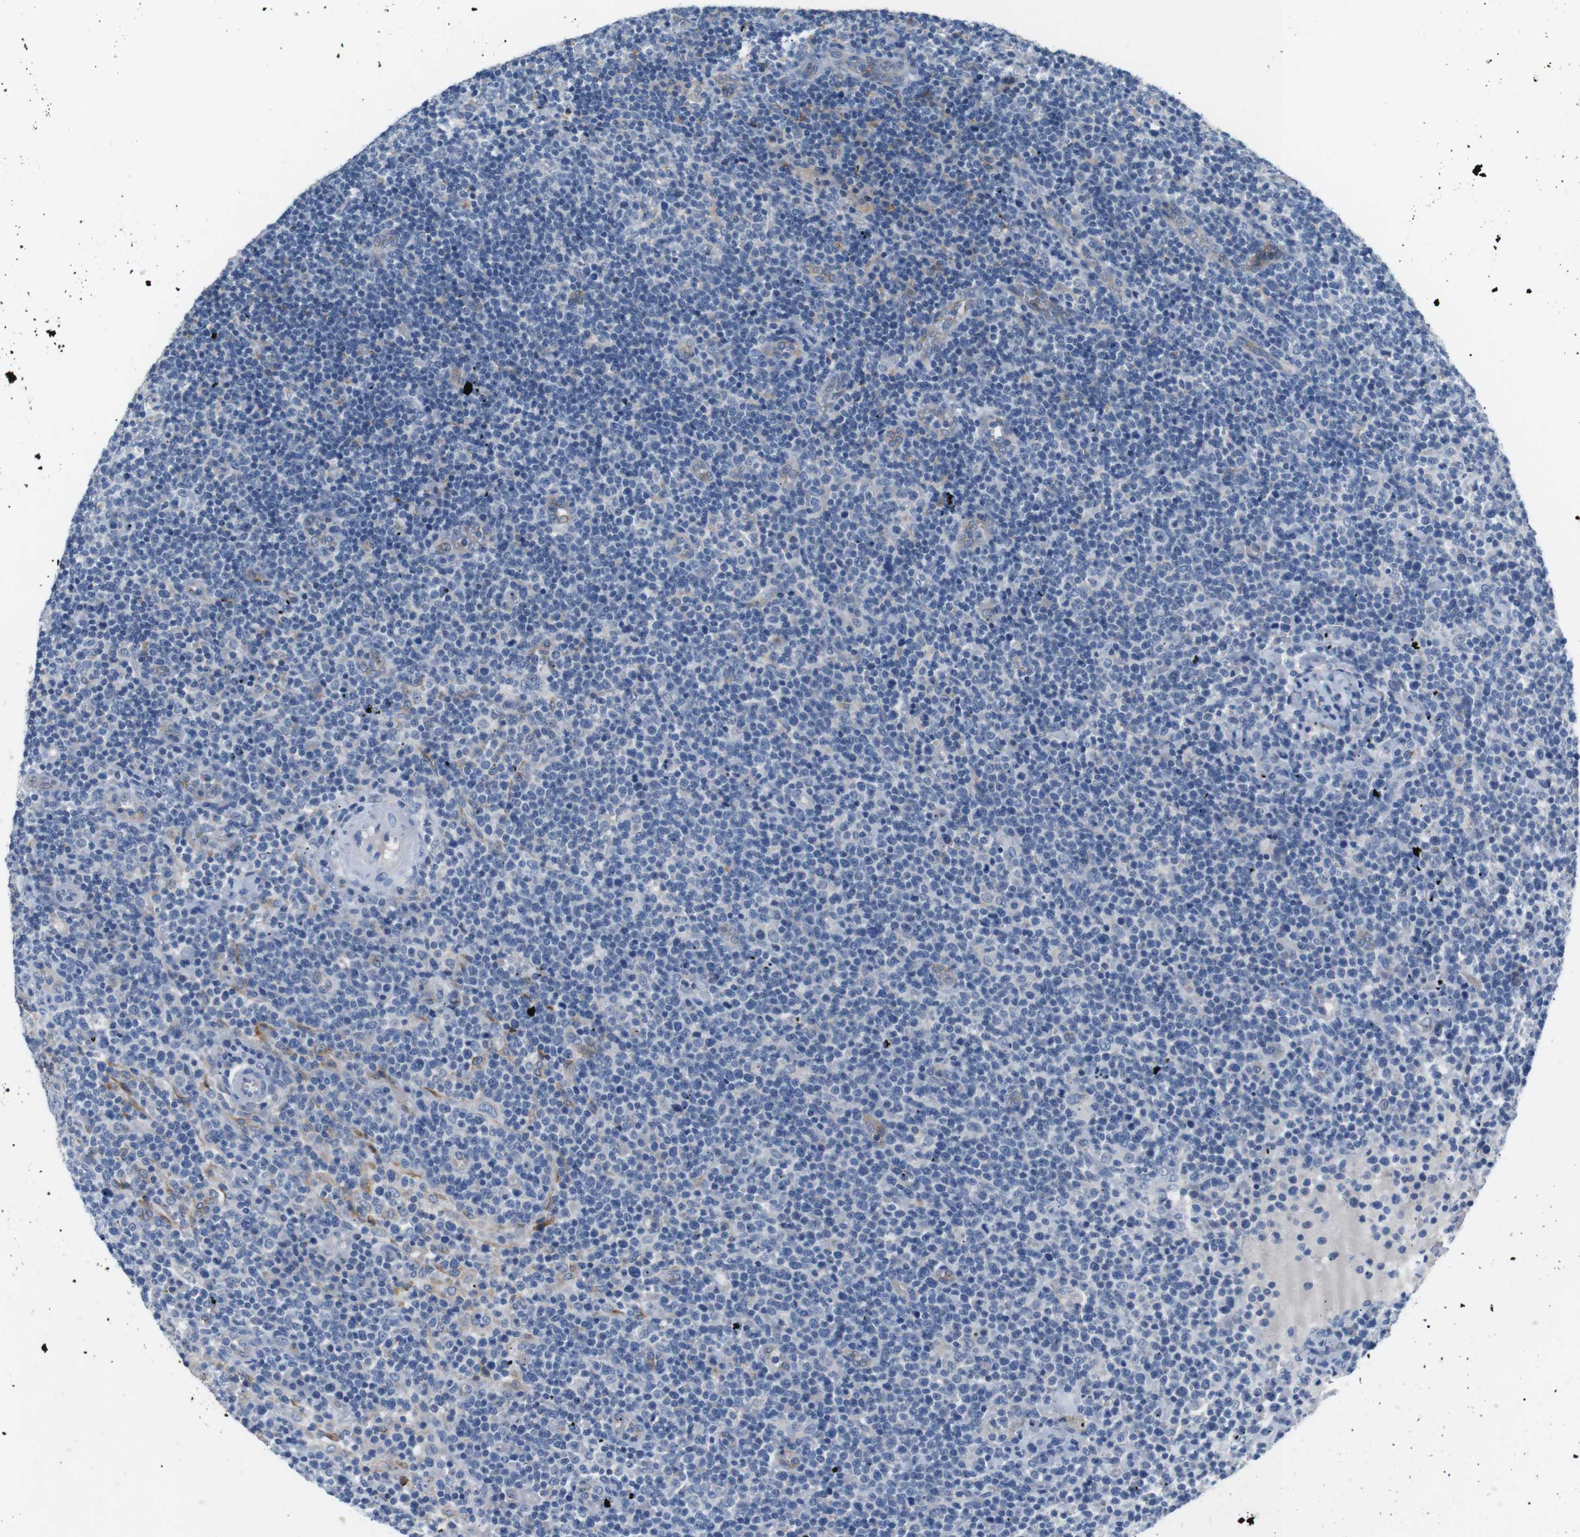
{"staining": {"intensity": "negative", "quantity": "none", "location": "none"}, "tissue": "lymphoma", "cell_type": "Tumor cells", "image_type": "cancer", "snomed": [{"axis": "morphology", "description": "Malignant lymphoma, non-Hodgkin's type, High grade"}, {"axis": "topography", "description": "Lymph node"}], "caption": "DAB (3,3'-diaminobenzidine) immunohistochemical staining of human malignant lymphoma, non-Hodgkin's type (high-grade) reveals no significant expression in tumor cells. Brightfield microscopy of IHC stained with DAB (brown) and hematoxylin (blue), captured at high magnification.", "gene": "FCGRT", "patient": {"sex": "male", "age": 61}}